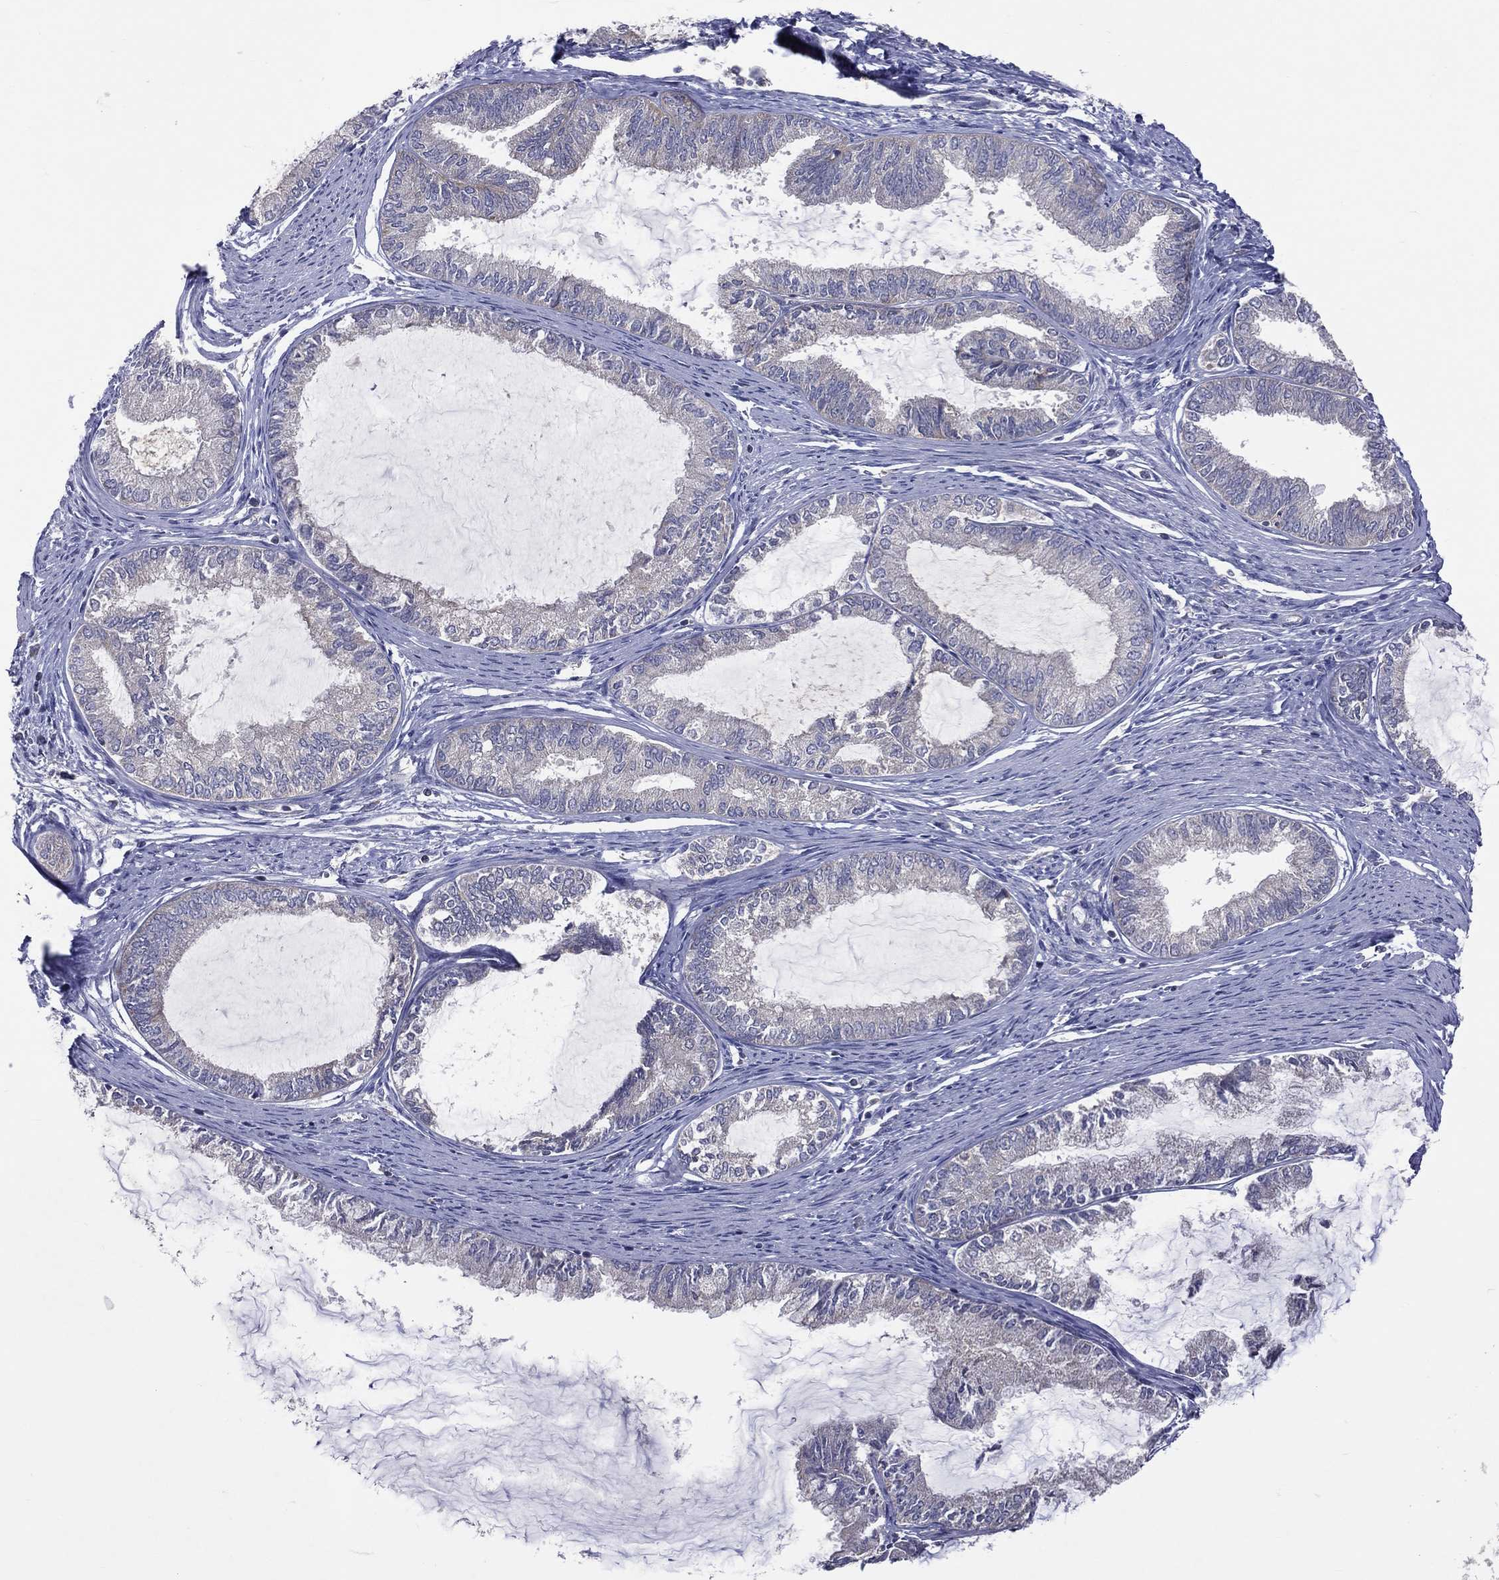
{"staining": {"intensity": "negative", "quantity": "none", "location": "none"}, "tissue": "endometrial cancer", "cell_type": "Tumor cells", "image_type": "cancer", "snomed": [{"axis": "morphology", "description": "Adenocarcinoma, NOS"}, {"axis": "topography", "description": "Endometrium"}], "caption": "High power microscopy photomicrograph of an immunohistochemistry histopathology image of endometrial cancer, revealing no significant staining in tumor cells. (DAB (3,3'-diaminobenzidine) IHC with hematoxylin counter stain).", "gene": "STARD3", "patient": {"sex": "female", "age": 86}}